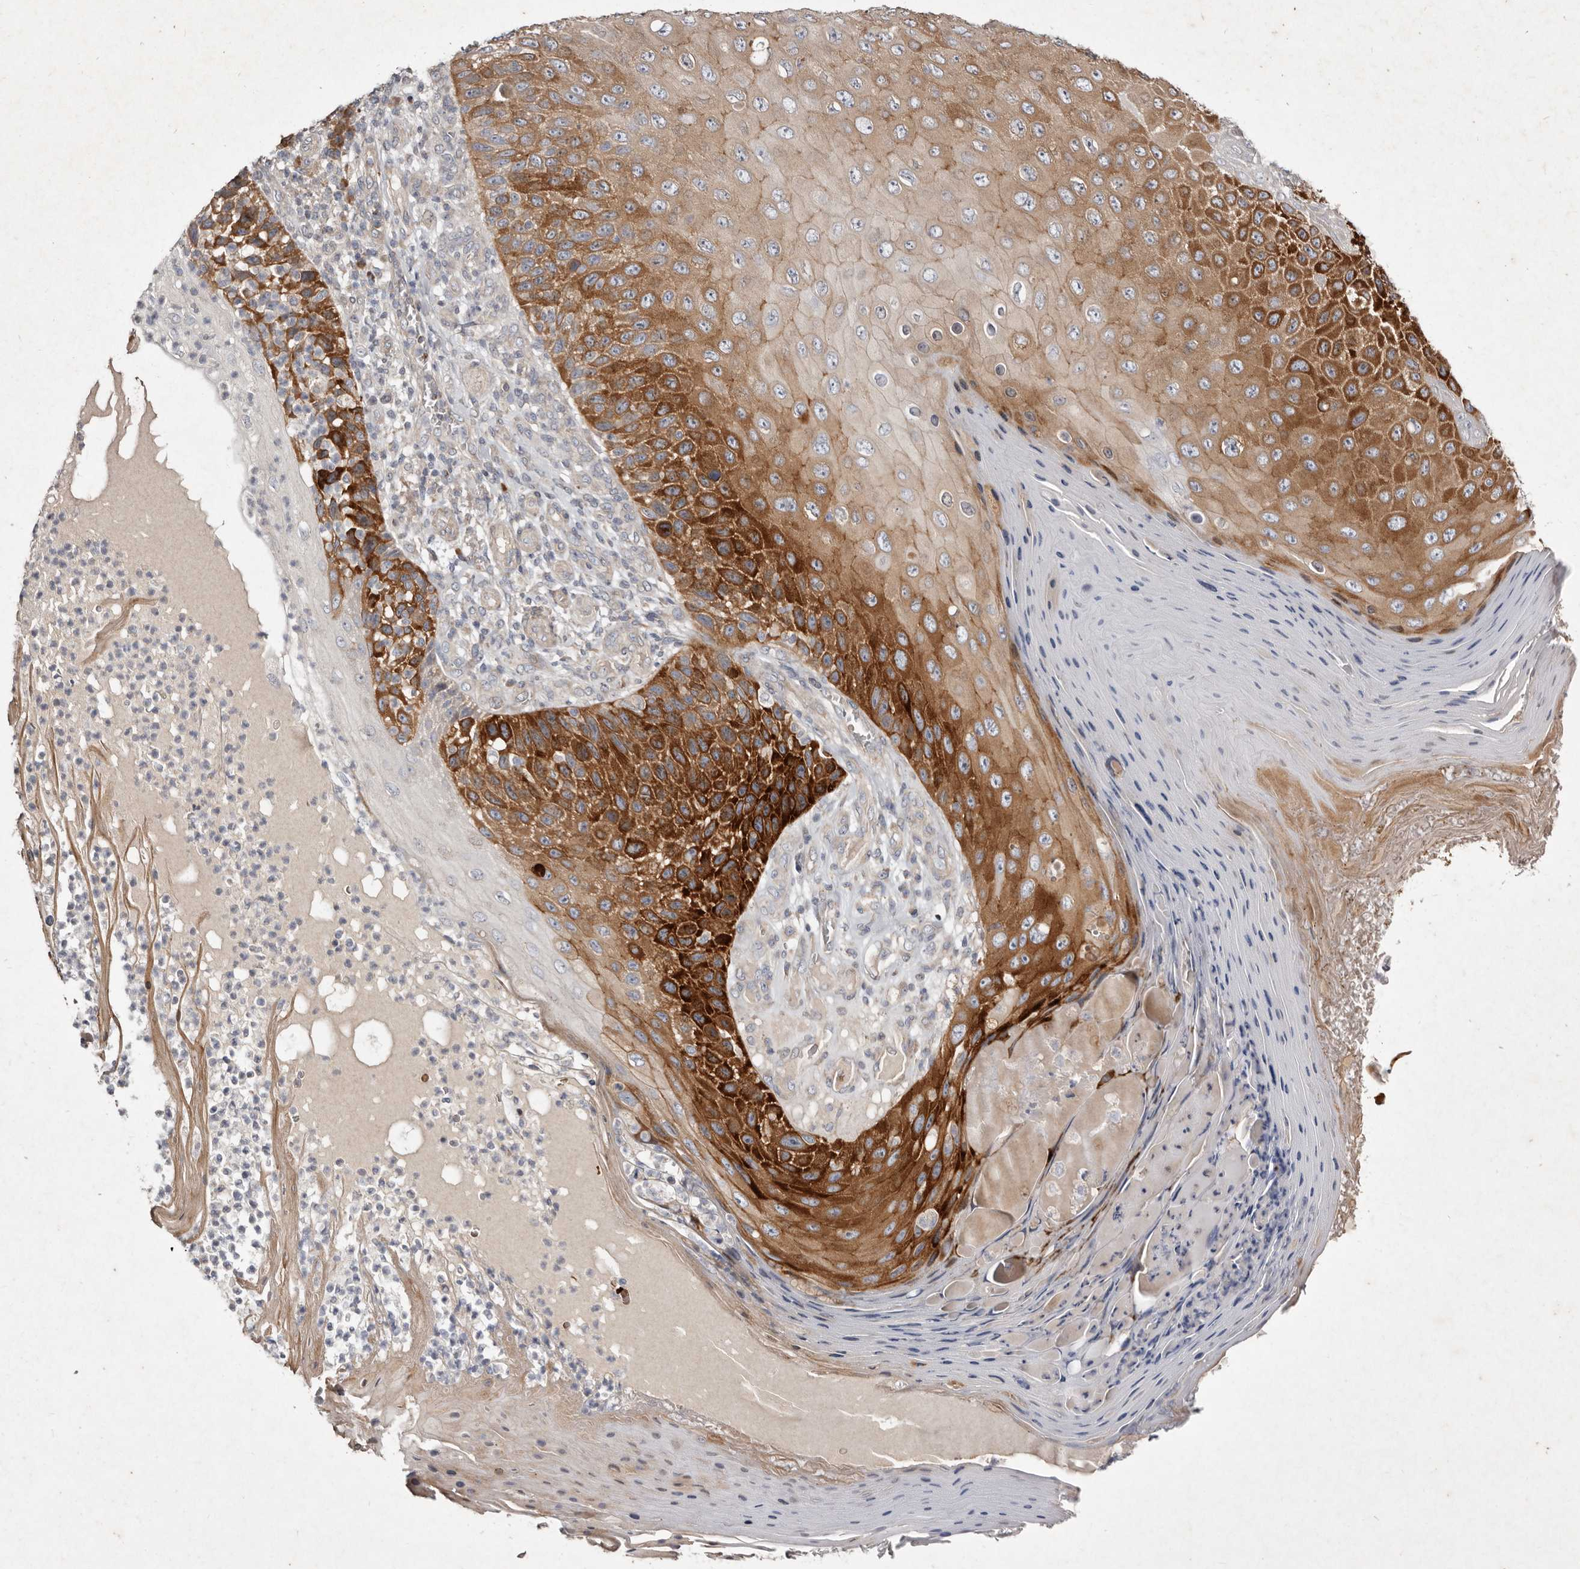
{"staining": {"intensity": "strong", "quantity": ">75%", "location": "cytoplasmic/membranous"}, "tissue": "skin cancer", "cell_type": "Tumor cells", "image_type": "cancer", "snomed": [{"axis": "morphology", "description": "Squamous cell carcinoma, NOS"}, {"axis": "topography", "description": "Skin"}], "caption": "Human squamous cell carcinoma (skin) stained with a protein marker shows strong staining in tumor cells.", "gene": "SLC25A20", "patient": {"sex": "female", "age": 88}}